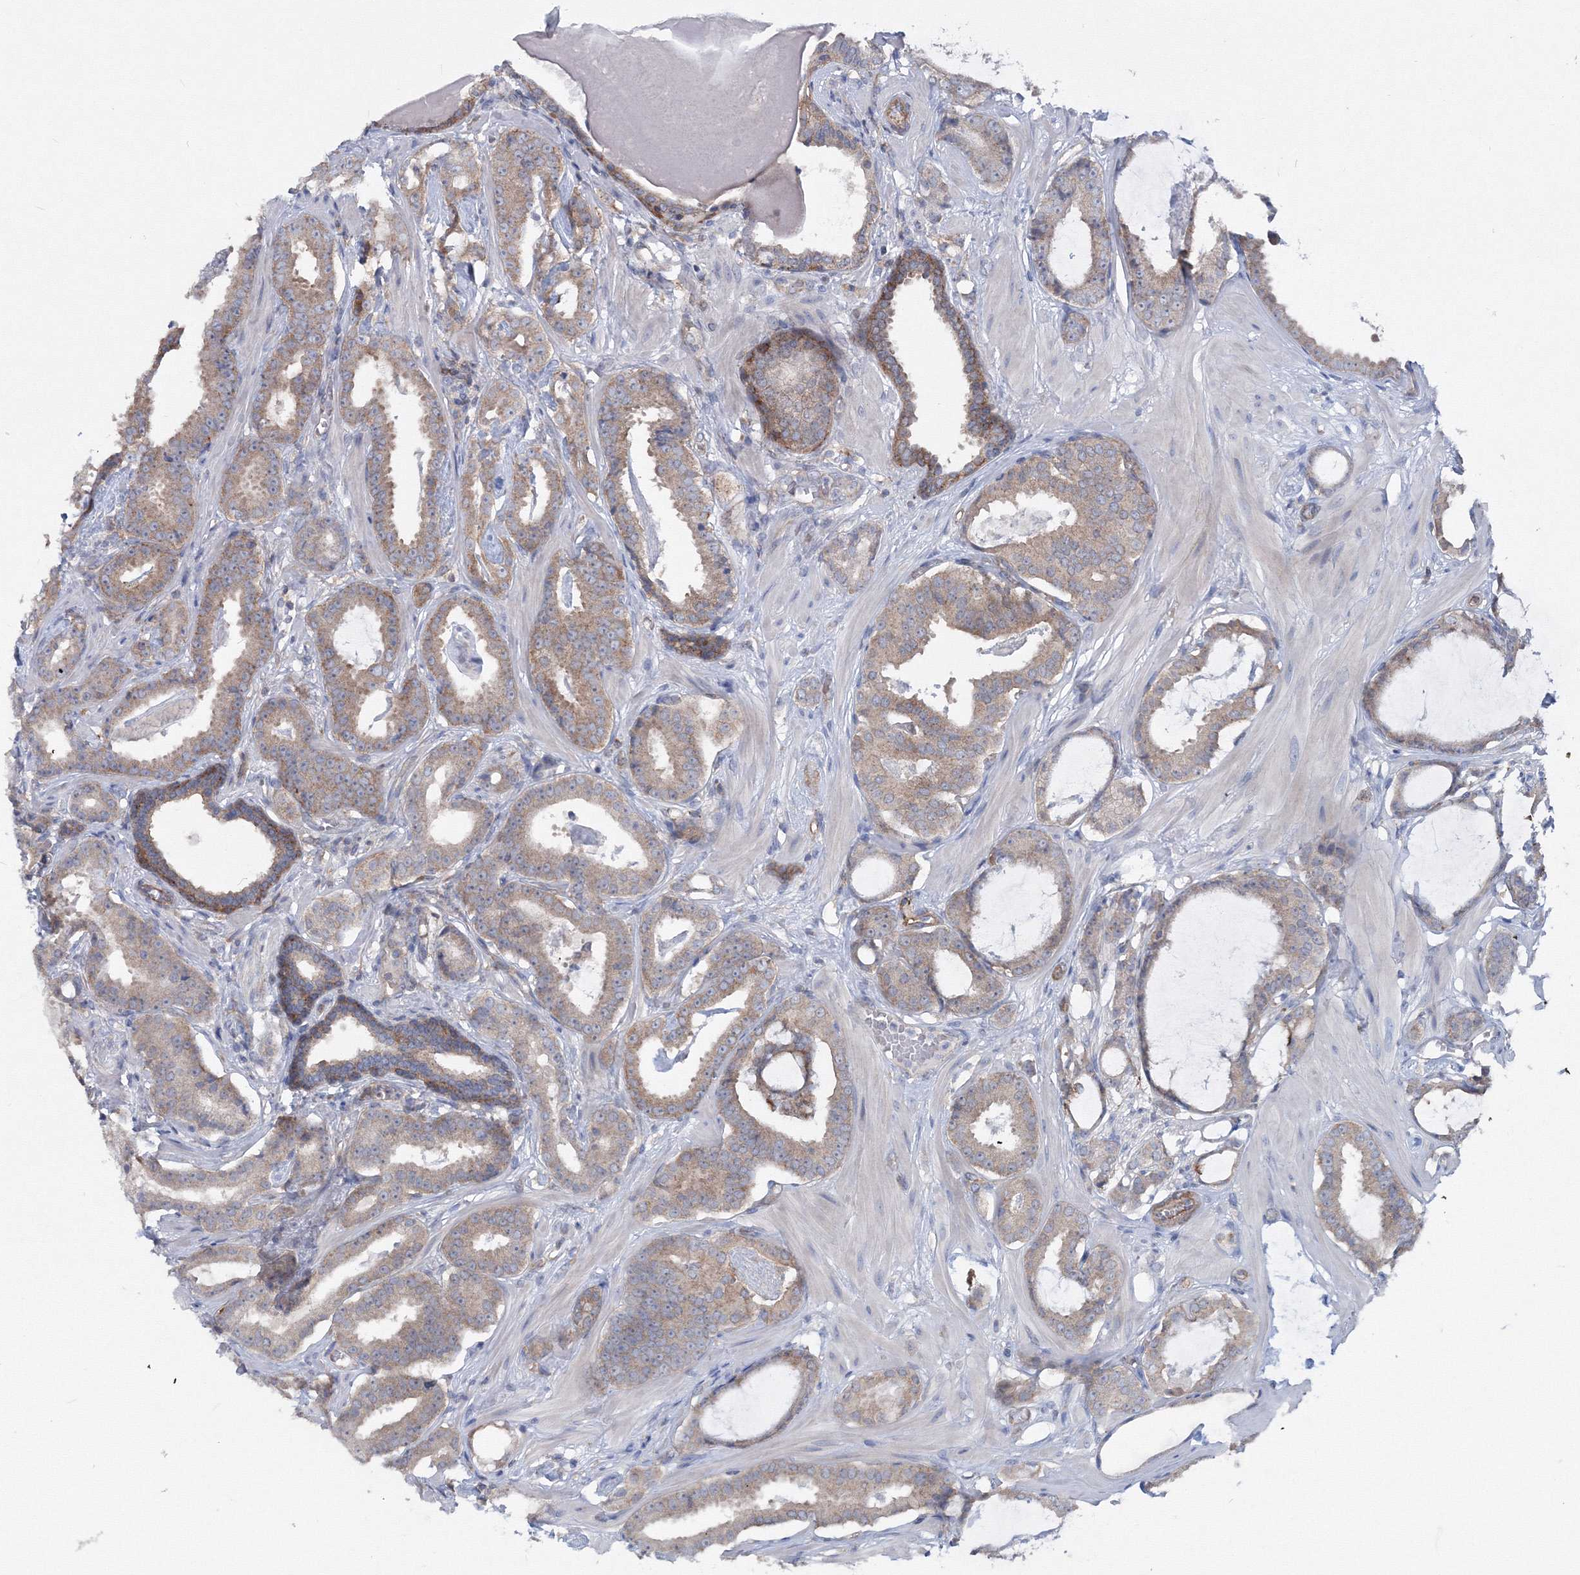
{"staining": {"intensity": "weak", "quantity": ">75%", "location": "cytoplasmic/membranous"}, "tissue": "prostate cancer", "cell_type": "Tumor cells", "image_type": "cancer", "snomed": [{"axis": "morphology", "description": "Adenocarcinoma, Low grade"}, {"axis": "topography", "description": "Prostate"}], "caption": "Immunohistochemical staining of human adenocarcinoma (low-grade) (prostate) exhibits low levels of weak cytoplasmic/membranous protein expression in about >75% of tumor cells.", "gene": "GGA2", "patient": {"sex": "male", "age": 53}}